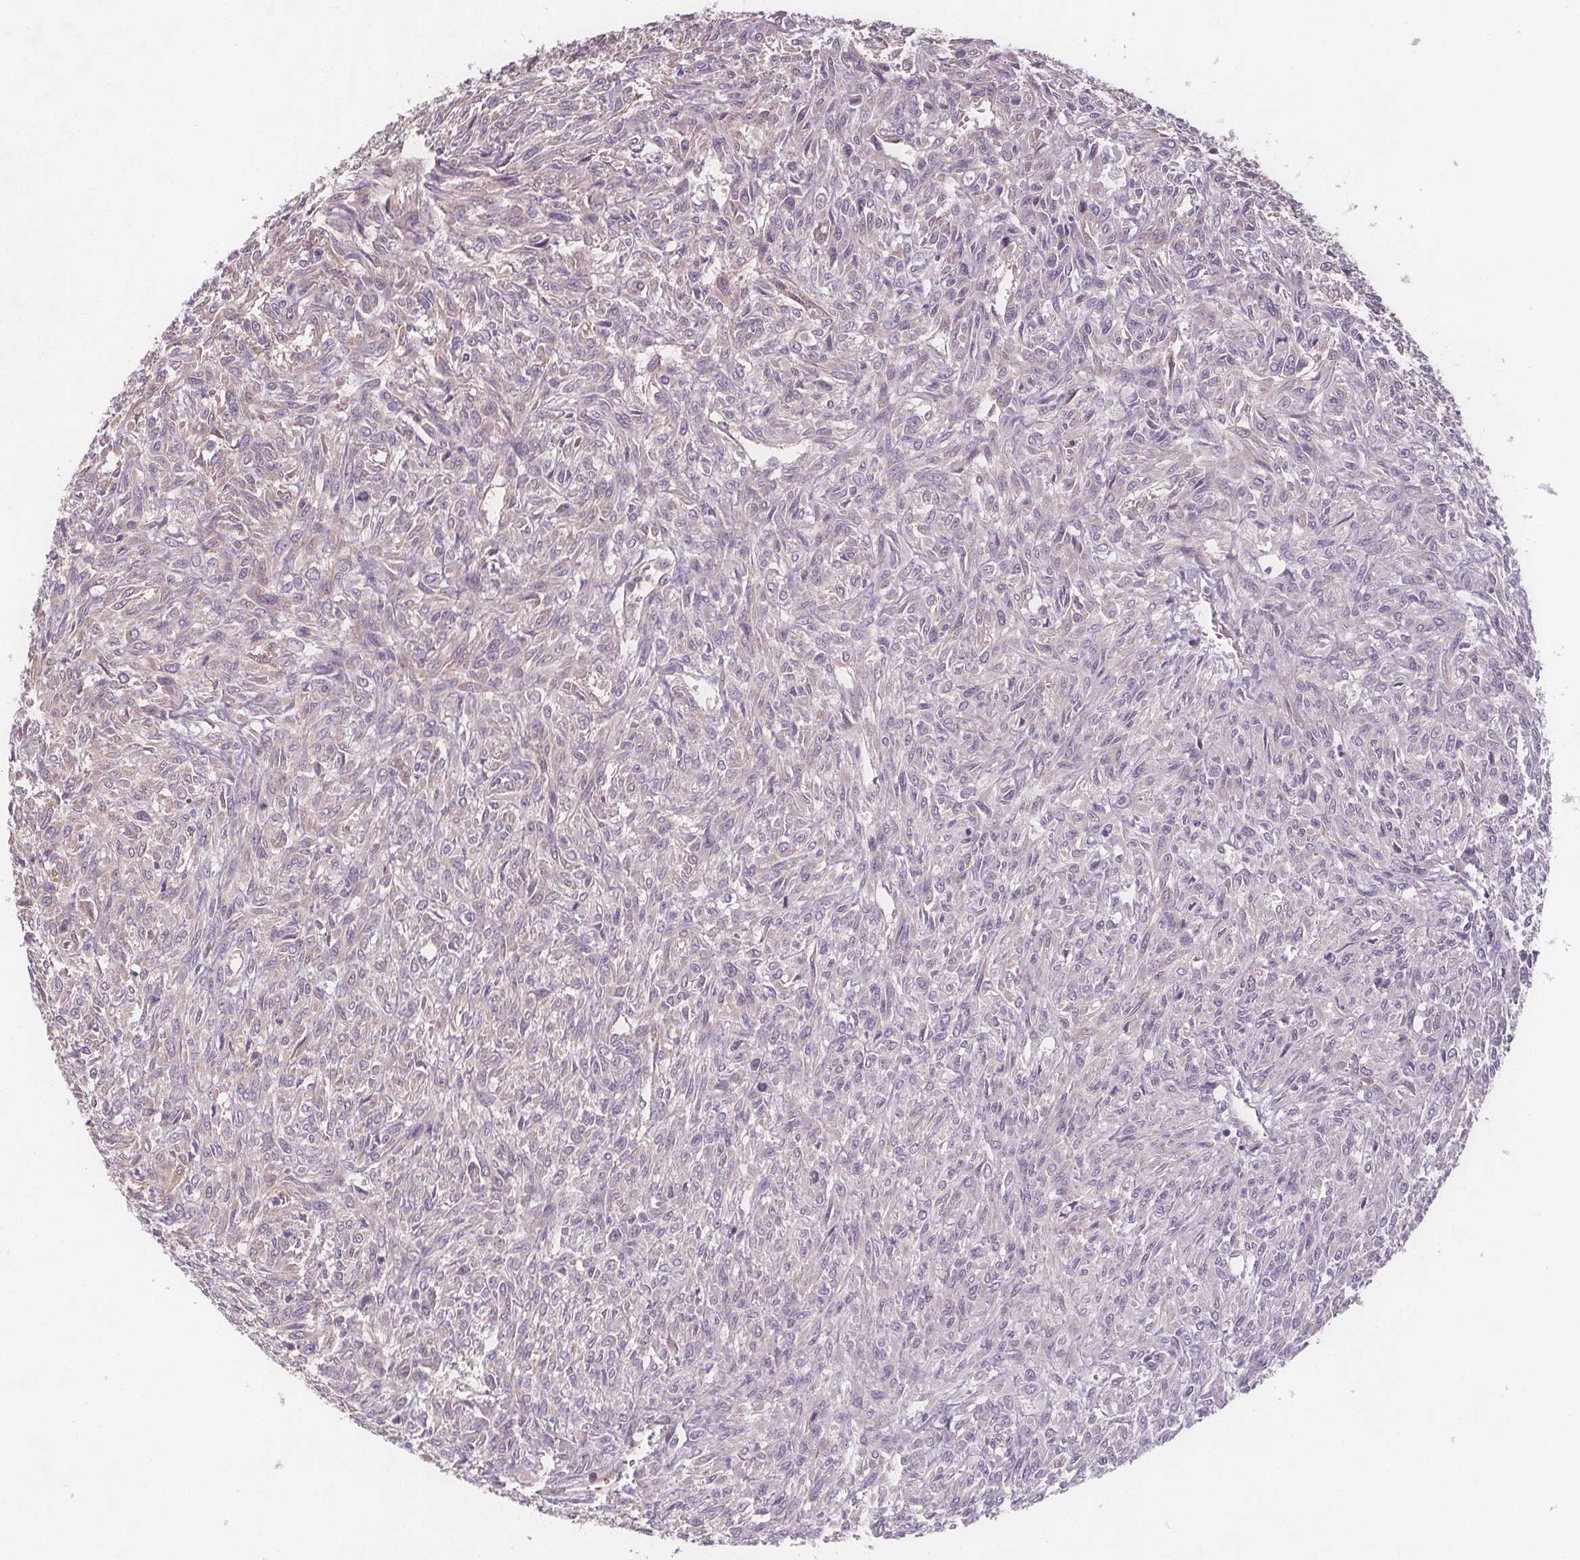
{"staining": {"intensity": "negative", "quantity": "none", "location": "none"}, "tissue": "renal cancer", "cell_type": "Tumor cells", "image_type": "cancer", "snomed": [{"axis": "morphology", "description": "Adenocarcinoma, NOS"}, {"axis": "topography", "description": "Kidney"}], "caption": "DAB (3,3'-diaminobenzidine) immunohistochemical staining of renal cancer exhibits no significant expression in tumor cells. Nuclei are stained in blue.", "gene": "TMEM80", "patient": {"sex": "male", "age": 58}}